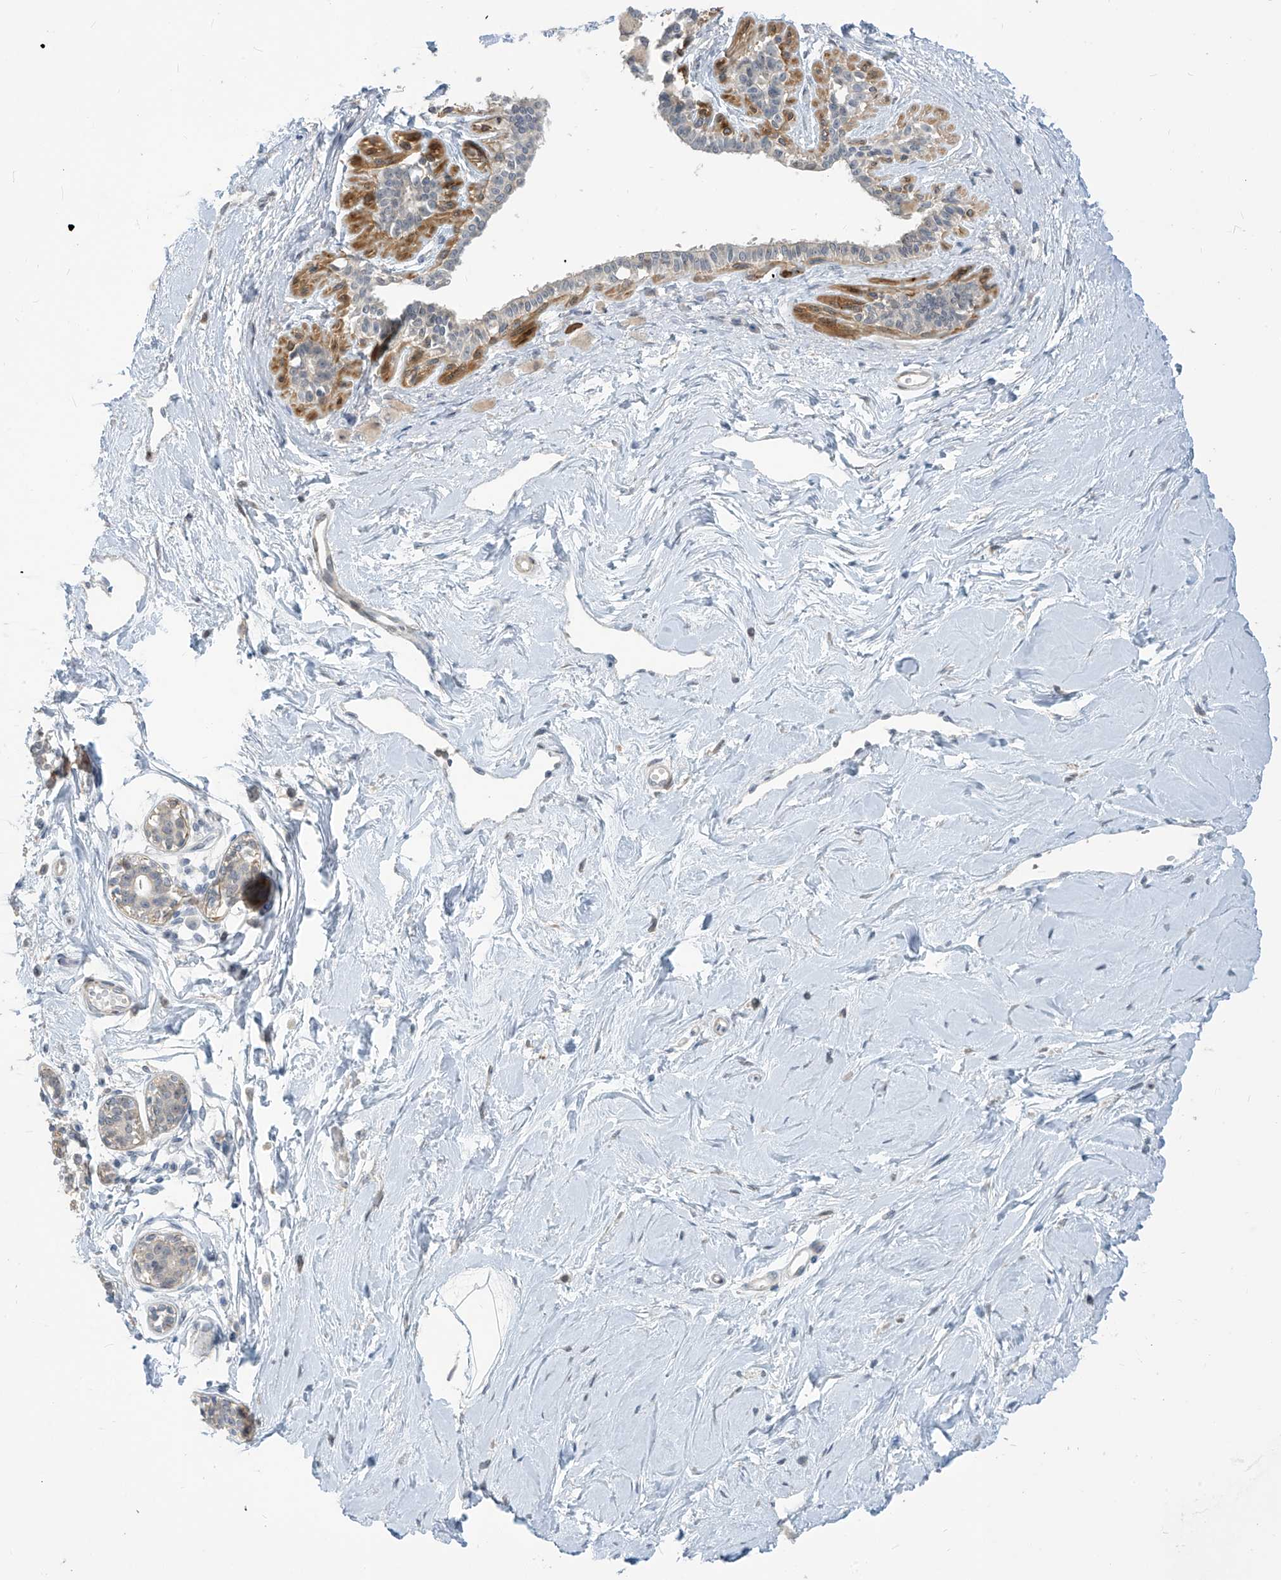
{"staining": {"intensity": "negative", "quantity": "none", "location": "none"}, "tissue": "breast", "cell_type": "Adipocytes", "image_type": "normal", "snomed": [{"axis": "morphology", "description": "Normal tissue, NOS"}, {"axis": "topography", "description": "Breast"}], "caption": "Breast stained for a protein using immunohistochemistry reveals no positivity adipocytes.", "gene": "METAP1D", "patient": {"sex": "female", "age": 45}}